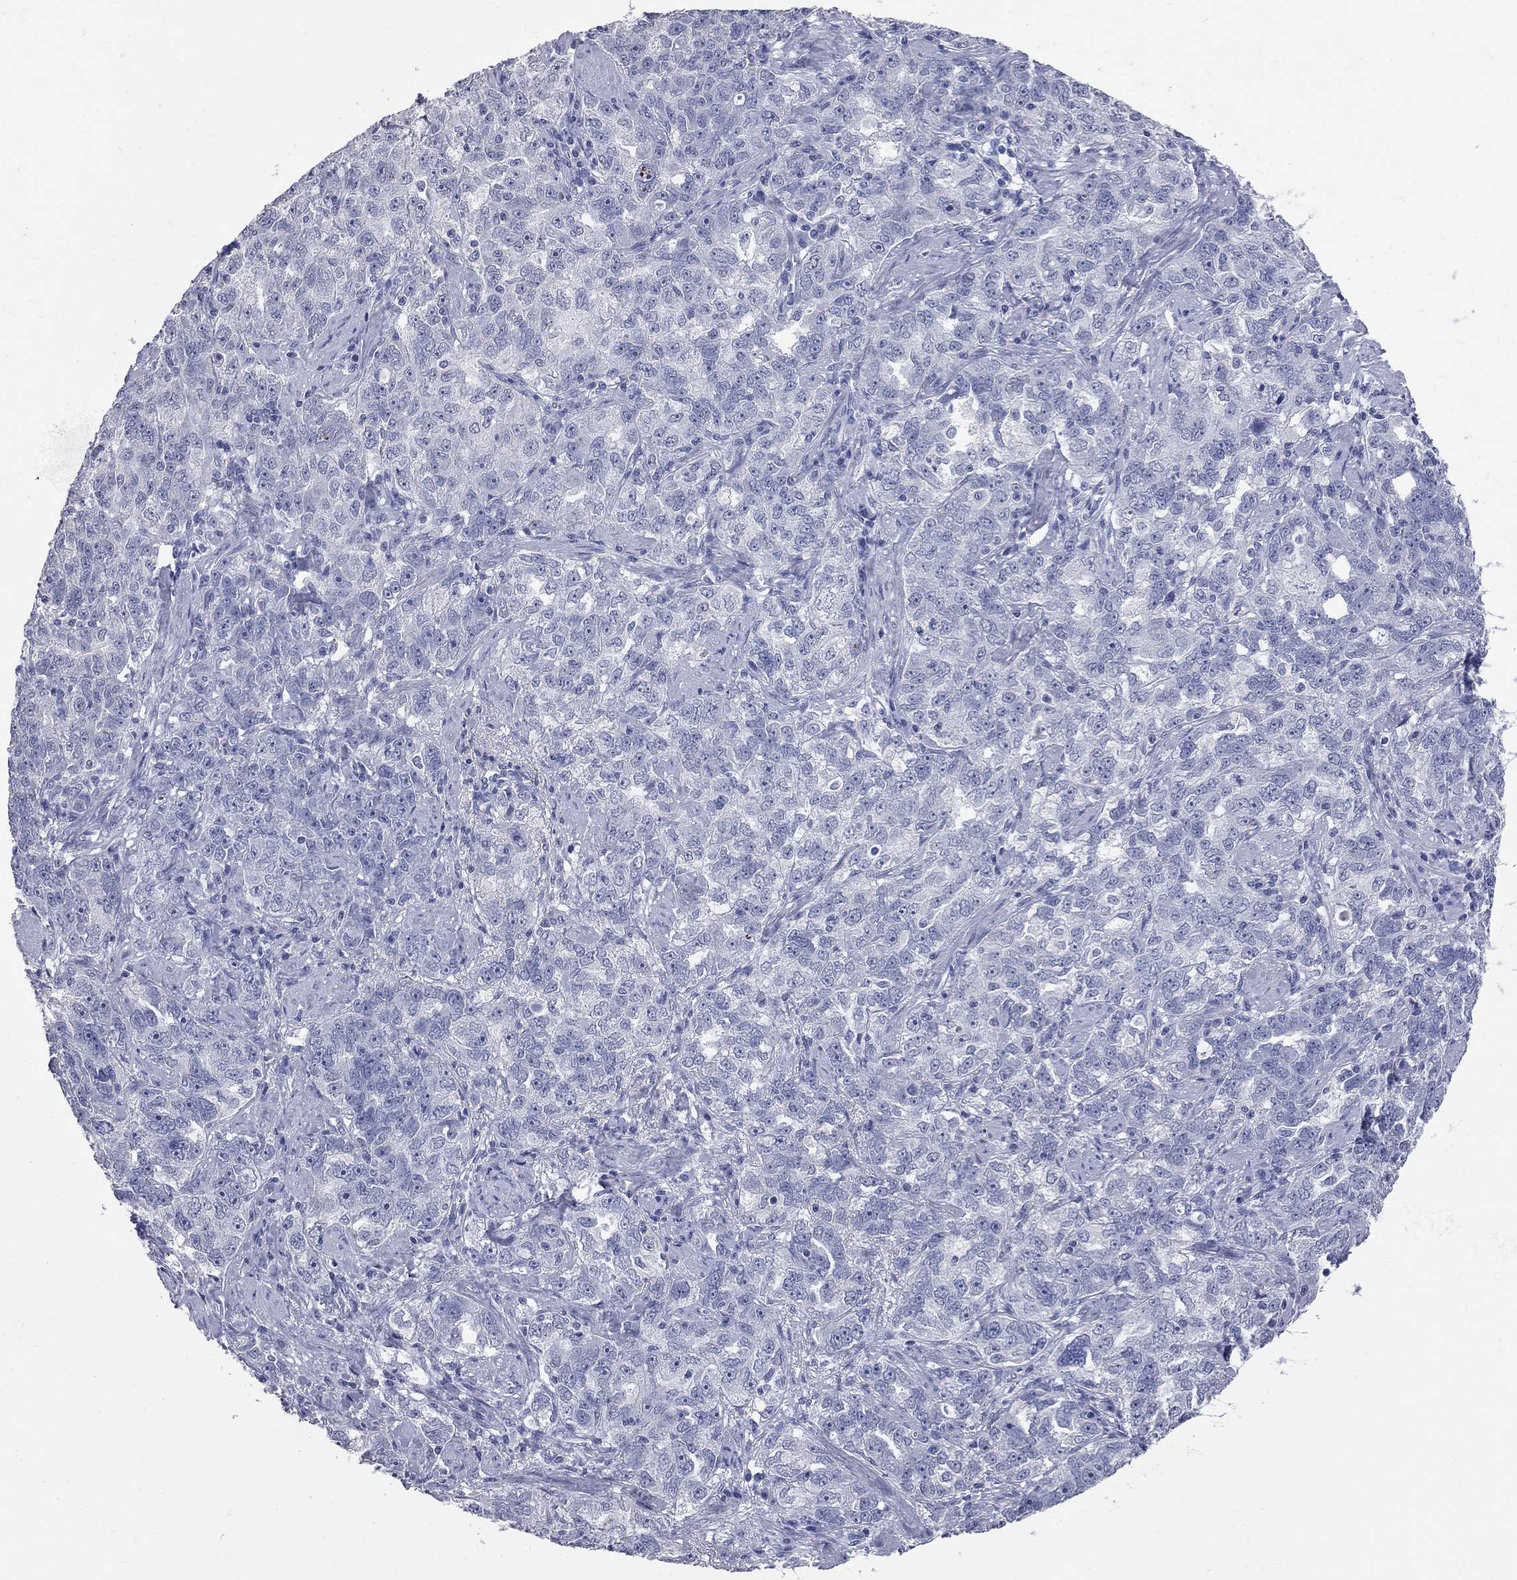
{"staining": {"intensity": "negative", "quantity": "none", "location": "none"}, "tissue": "ovarian cancer", "cell_type": "Tumor cells", "image_type": "cancer", "snomed": [{"axis": "morphology", "description": "Cystadenocarcinoma, serous, NOS"}, {"axis": "topography", "description": "Ovary"}], "caption": "A histopathology image of human ovarian cancer is negative for staining in tumor cells.", "gene": "FAM221B", "patient": {"sex": "female", "age": 51}}